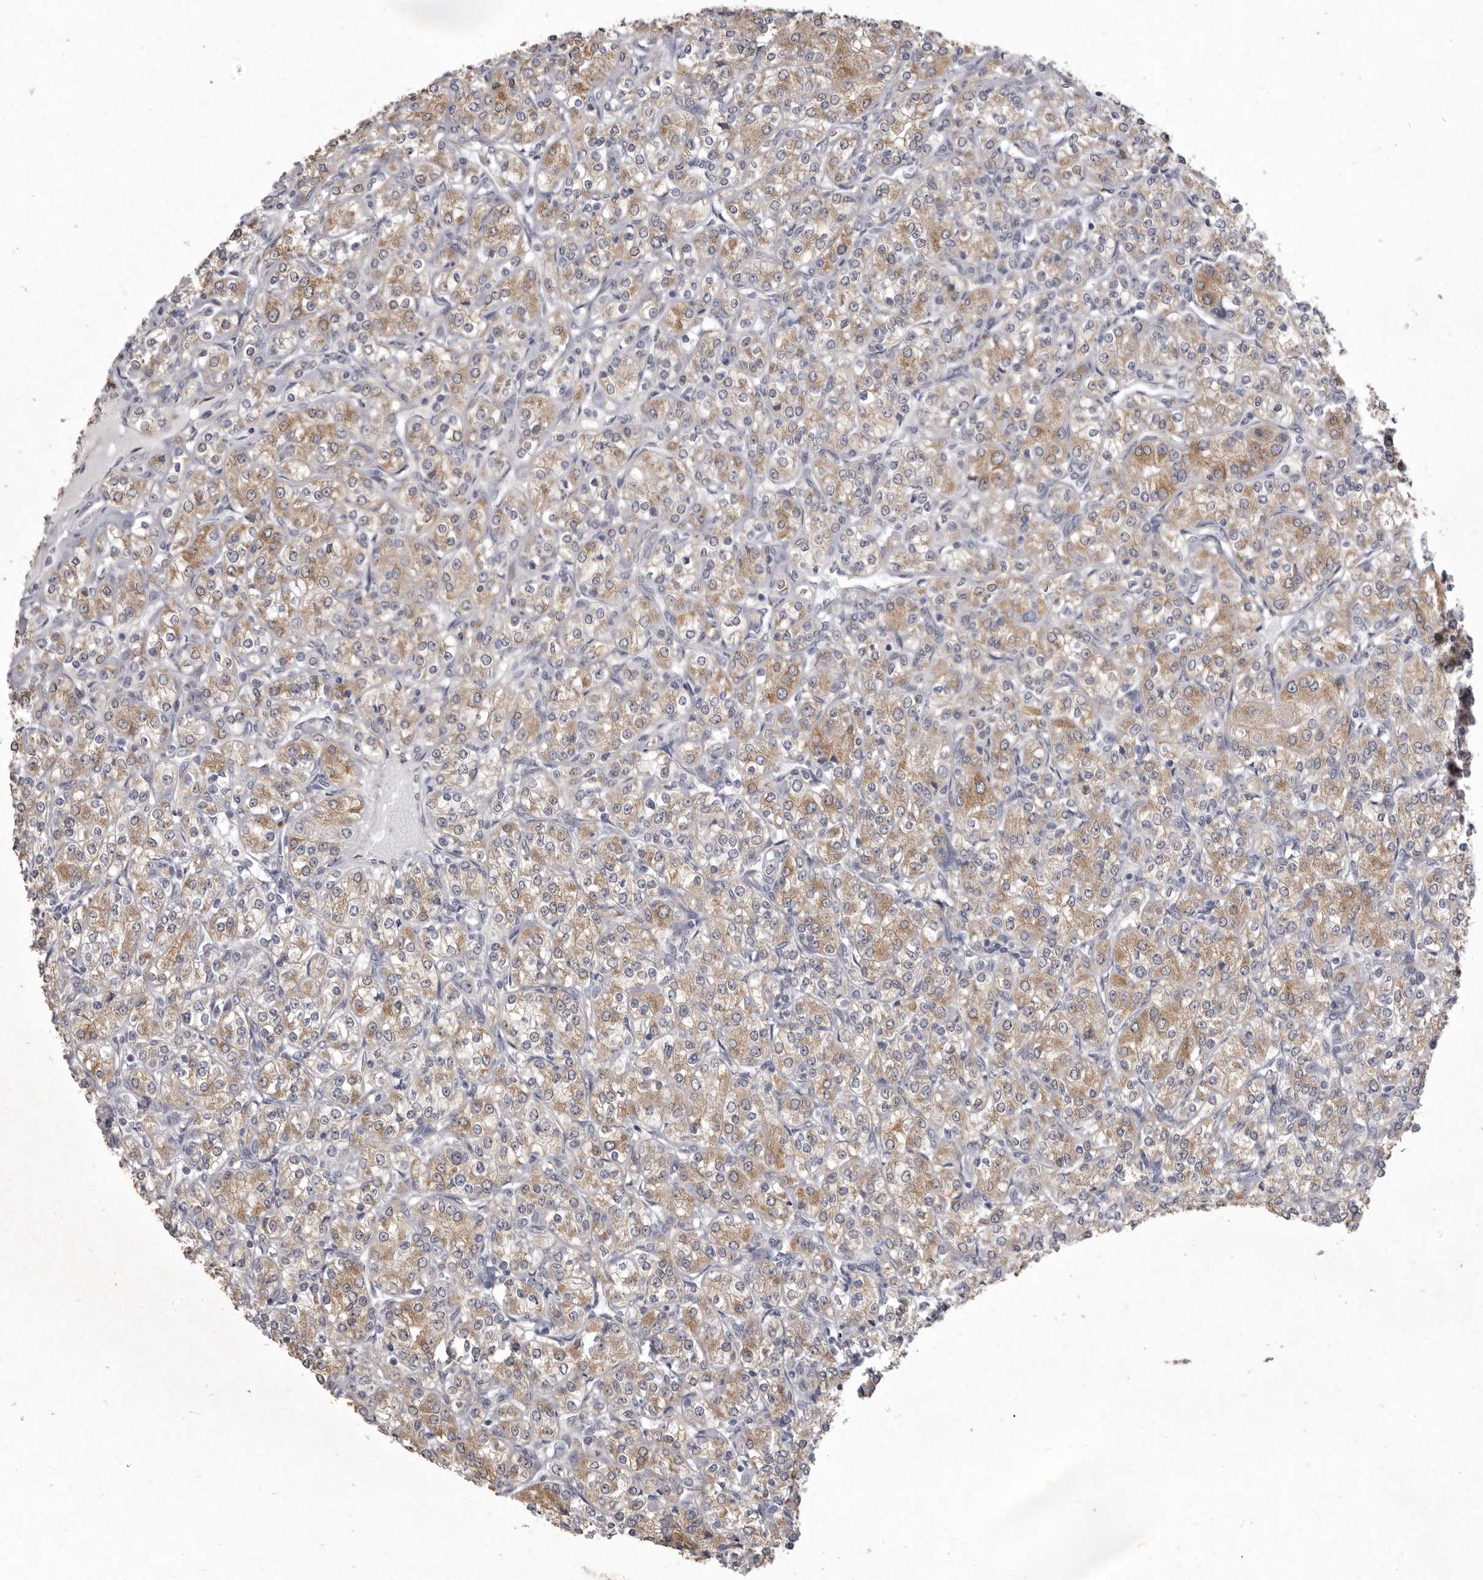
{"staining": {"intensity": "moderate", "quantity": ">75%", "location": "cytoplasmic/membranous"}, "tissue": "renal cancer", "cell_type": "Tumor cells", "image_type": "cancer", "snomed": [{"axis": "morphology", "description": "Adenocarcinoma, NOS"}, {"axis": "topography", "description": "Kidney"}], "caption": "IHC (DAB (3,3'-diaminobenzidine)) staining of renal cancer (adenocarcinoma) exhibits moderate cytoplasmic/membranous protein staining in approximately >75% of tumor cells. (IHC, brightfield microscopy, high magnification).", "gene": "P2RX6", "patient": {"sex": "male", "age": 77}}